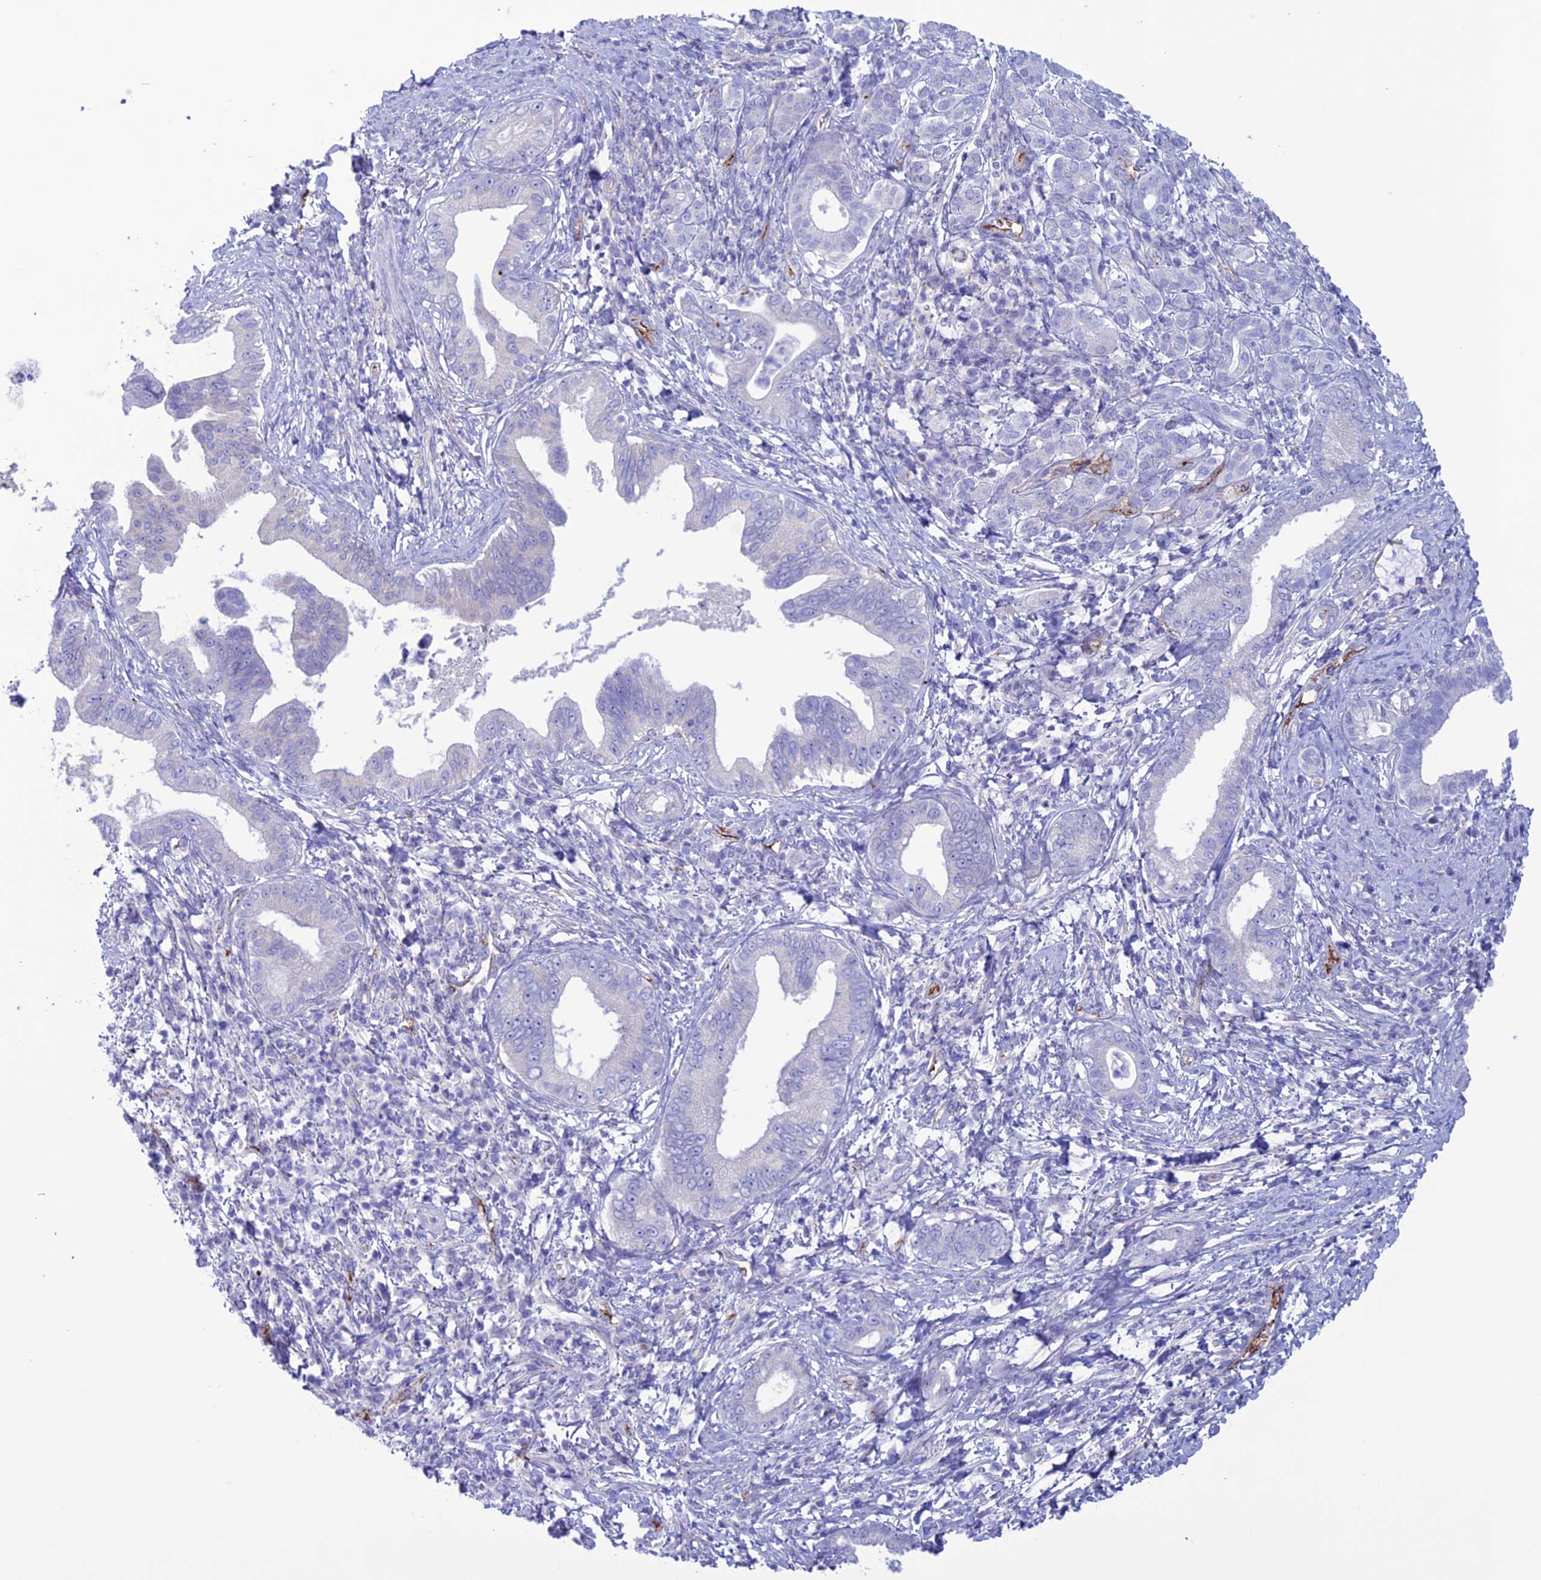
{"staining": {"intensity": "negative", "quantity": "none", "location": "none"}, "tissue": "pancreatic cancer", "cell_type": "Tumor cells", "image_type": "cancer", "snomed": [{"axis": "morphology", "description": "Normal tissue, NOS"}, {"axis": "morphology", "description": "Adenocarcinoma, NOS"}, {"axis": "topography", "description": "Pancreas"}], "caption": "Immunohistochemistry (IHC) of pancreatic cancer (adenocarcinoma) exhibits no staining in tumor cells.", "gene": "CDC42EP5", "patient": {"sex": "female", "age": 55}}